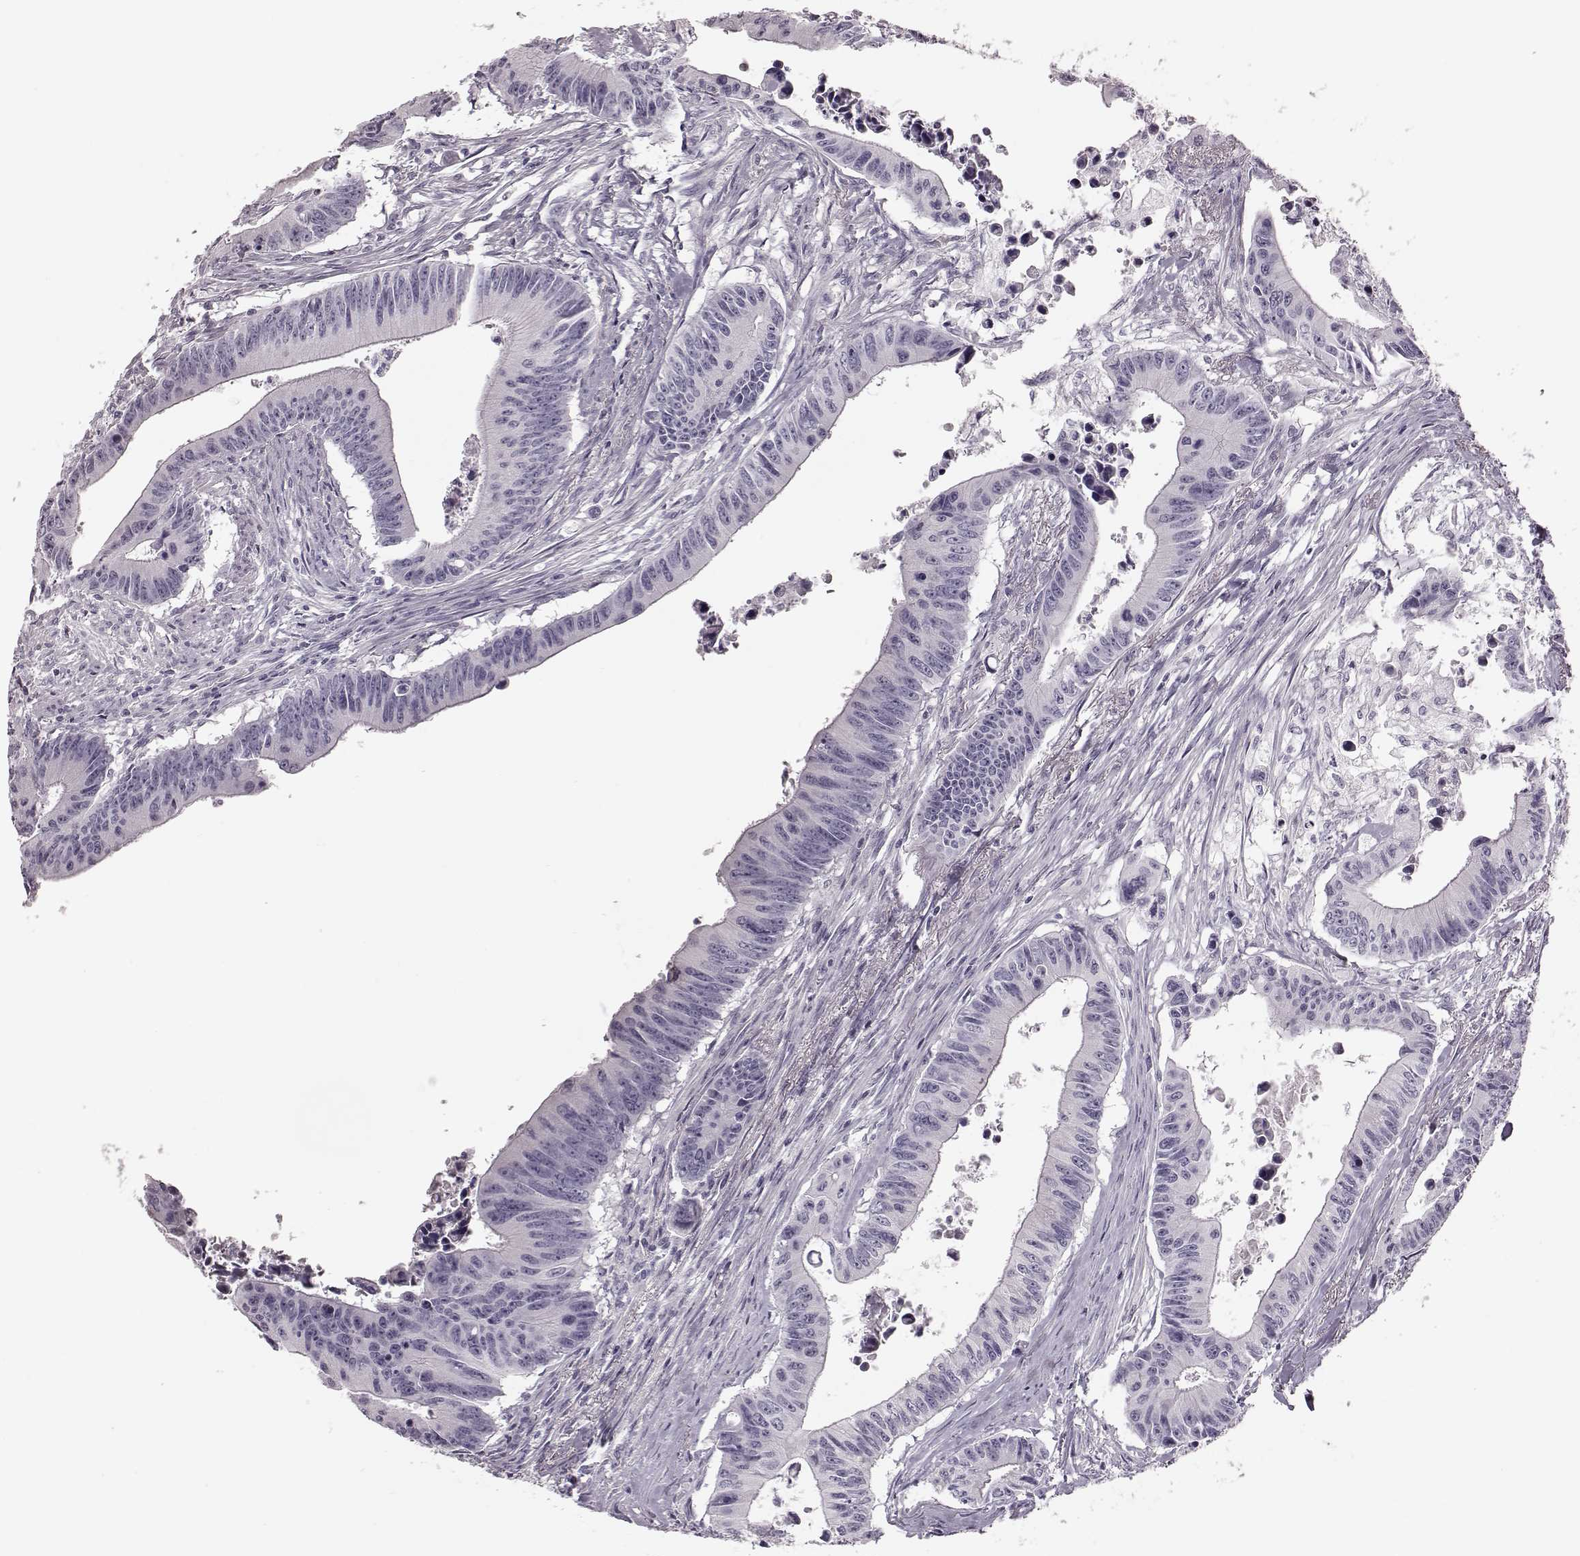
{"staining": {"intensity": "negative", "quantity": "none", "location": "none"}, "tissue": "colorectal cancer", "cell_type": "Tumor cells", "image_type": "cancer", "snomed": [{"axis": "morphology", "description": "Adenocarcinoma, NOS"}, {"axis": "topography", "description": "Colon"}], "caption": "Immunohistochemistry (IHC) of human colorectal cancer (adenocarcinoma) shows no staining in tumor cells.", "gene": "ZNF433", "patient": {"sex": "female", "age": 87}}